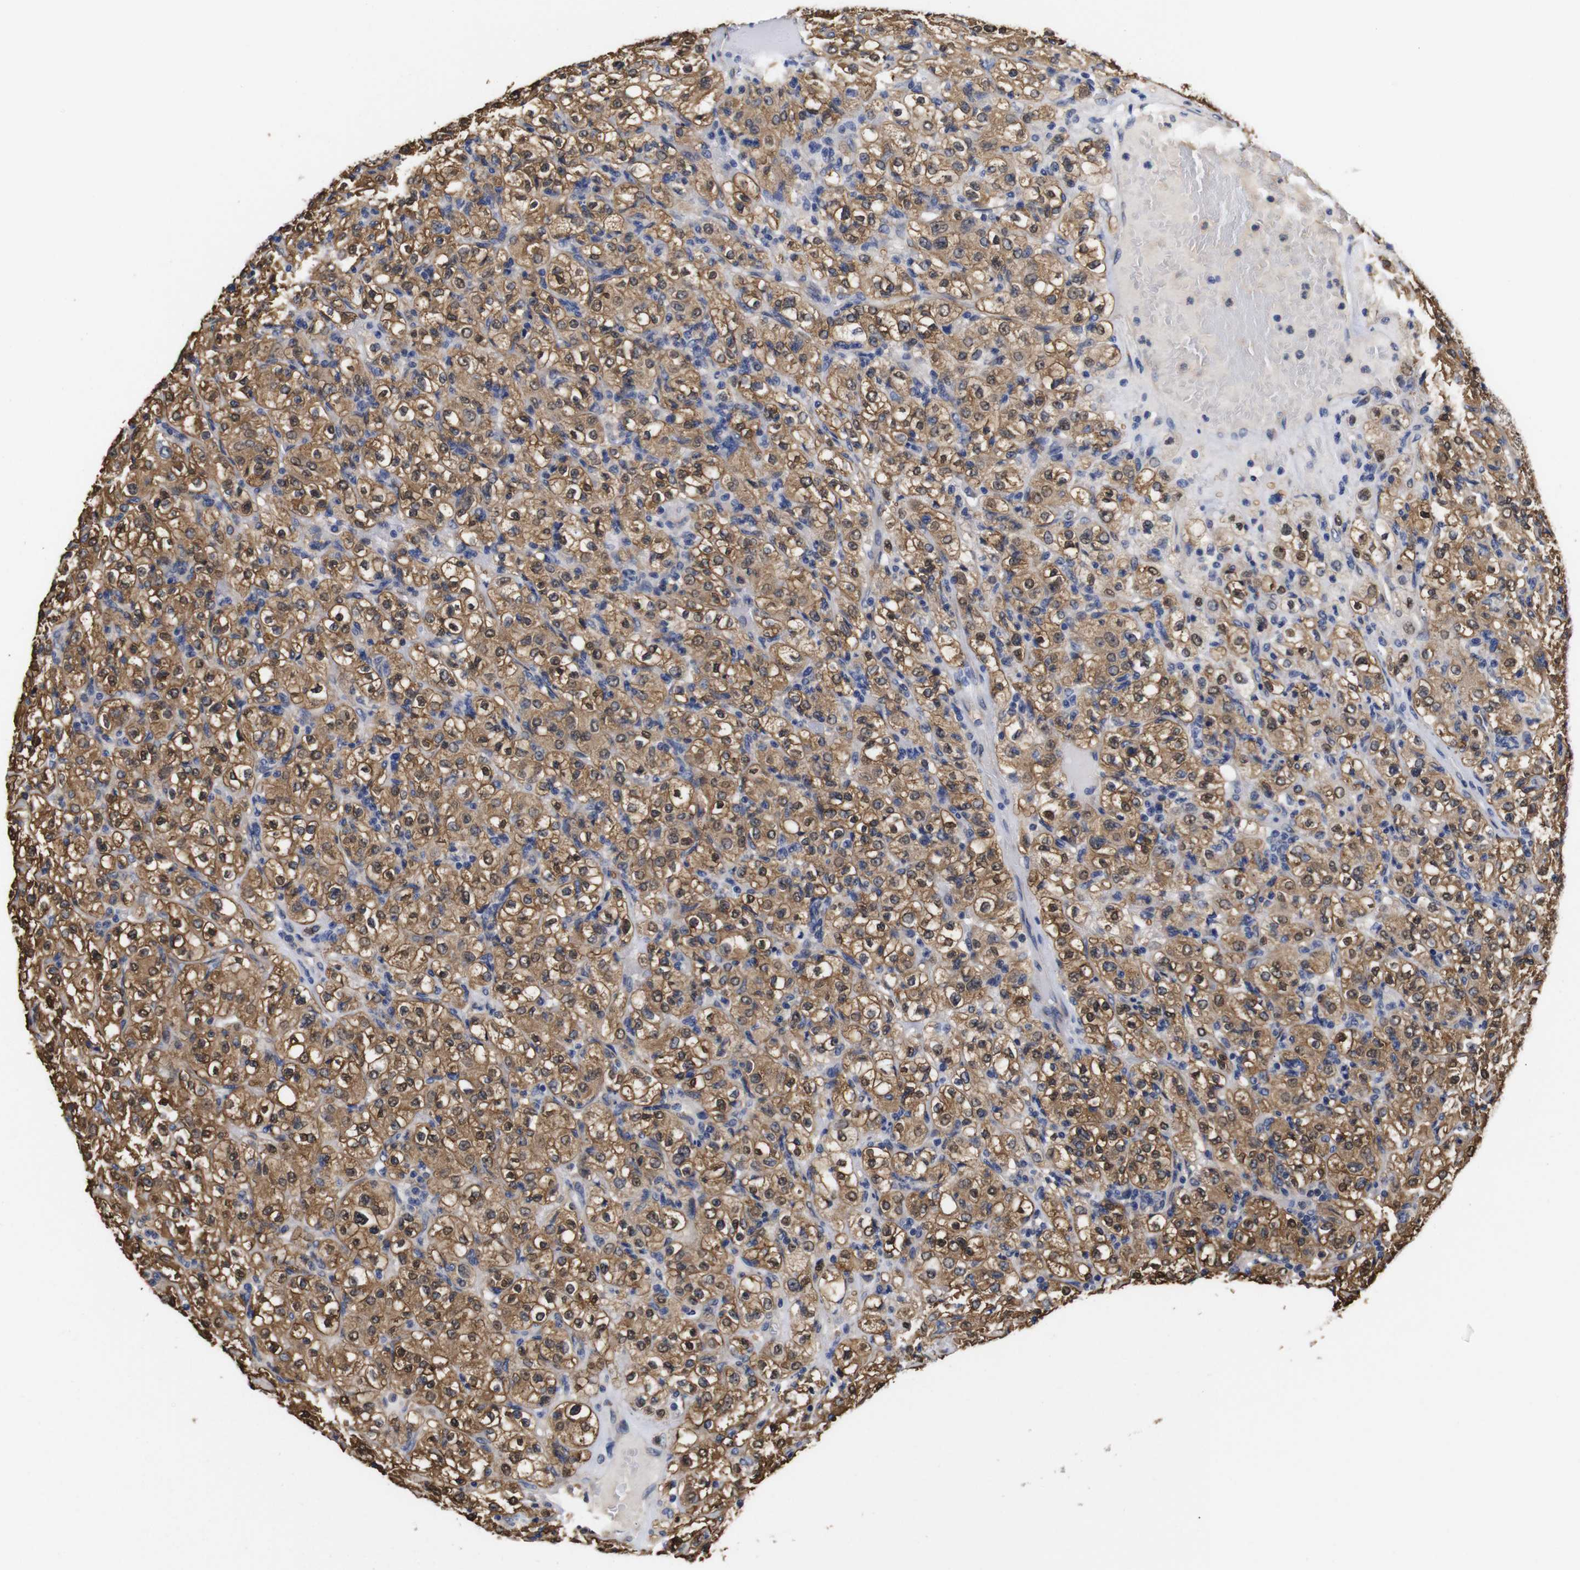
{"staining": {"intensity": "moderate", "quantity": ">75%", "location": "cytoplasmic/membranous,nuclear"}, "tissue": "renal cancer", "cell_type": "Tumor cells", "image_type": "cancer", "snomed": [{"axis": "morphology", "description": "Normal tissue, NOS"}, {"axis": "morphology", "description": "Adenocarcinoma, NOS"}, {"axis": "topography", "description": "Kidney"}], "caption": "The immunohistochemical stain shows moderate cytoplasmic/membranous and nuclear staining in tumor cells of renal adenocarcinoma tissue.", "gene": "LRRCC1", "patient": {"sex": "female", "age": 72}}